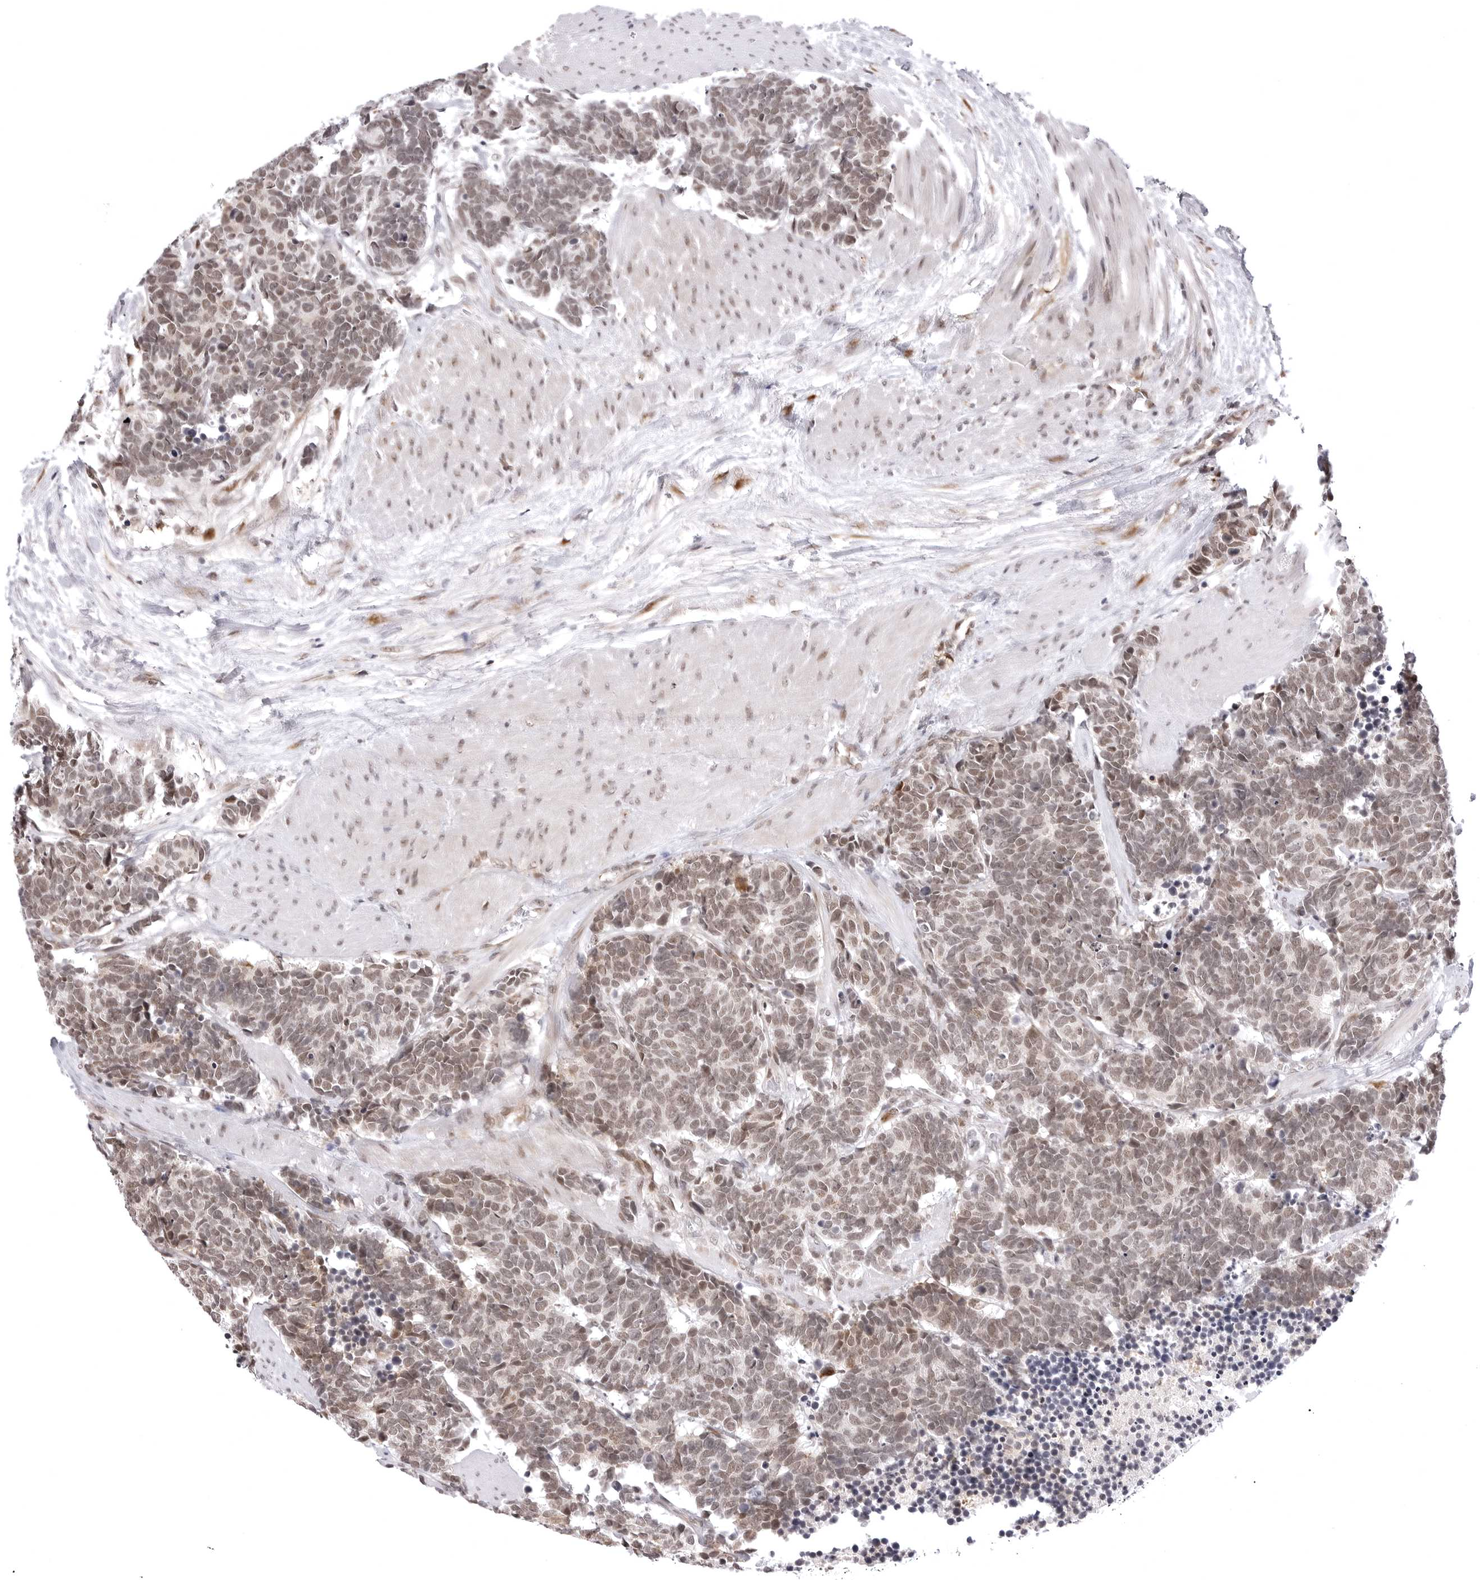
{"staining": {"intensity": "moderate", "quantity": ">75%", "location": "nuclear"}, "tissue": "carcinoid", "cell_type": "Tumor cells", "image_type": "cancer", "snomed": [{"axis": "morphology", "description": "Carcinoma, NOS"}, {"axis": "morphology", "description": "Carcinoid, malignant, NOS"}, {"axis": "topography", "description": "Urinary bladder"}], "caption": "Immunohistochemistry of carcinoid reveals medium levels of moderate nuclear staining in approximately >75% of tumor cells.", "gene": "PHF3", "patient": {"sex": "male", "age": 57}}